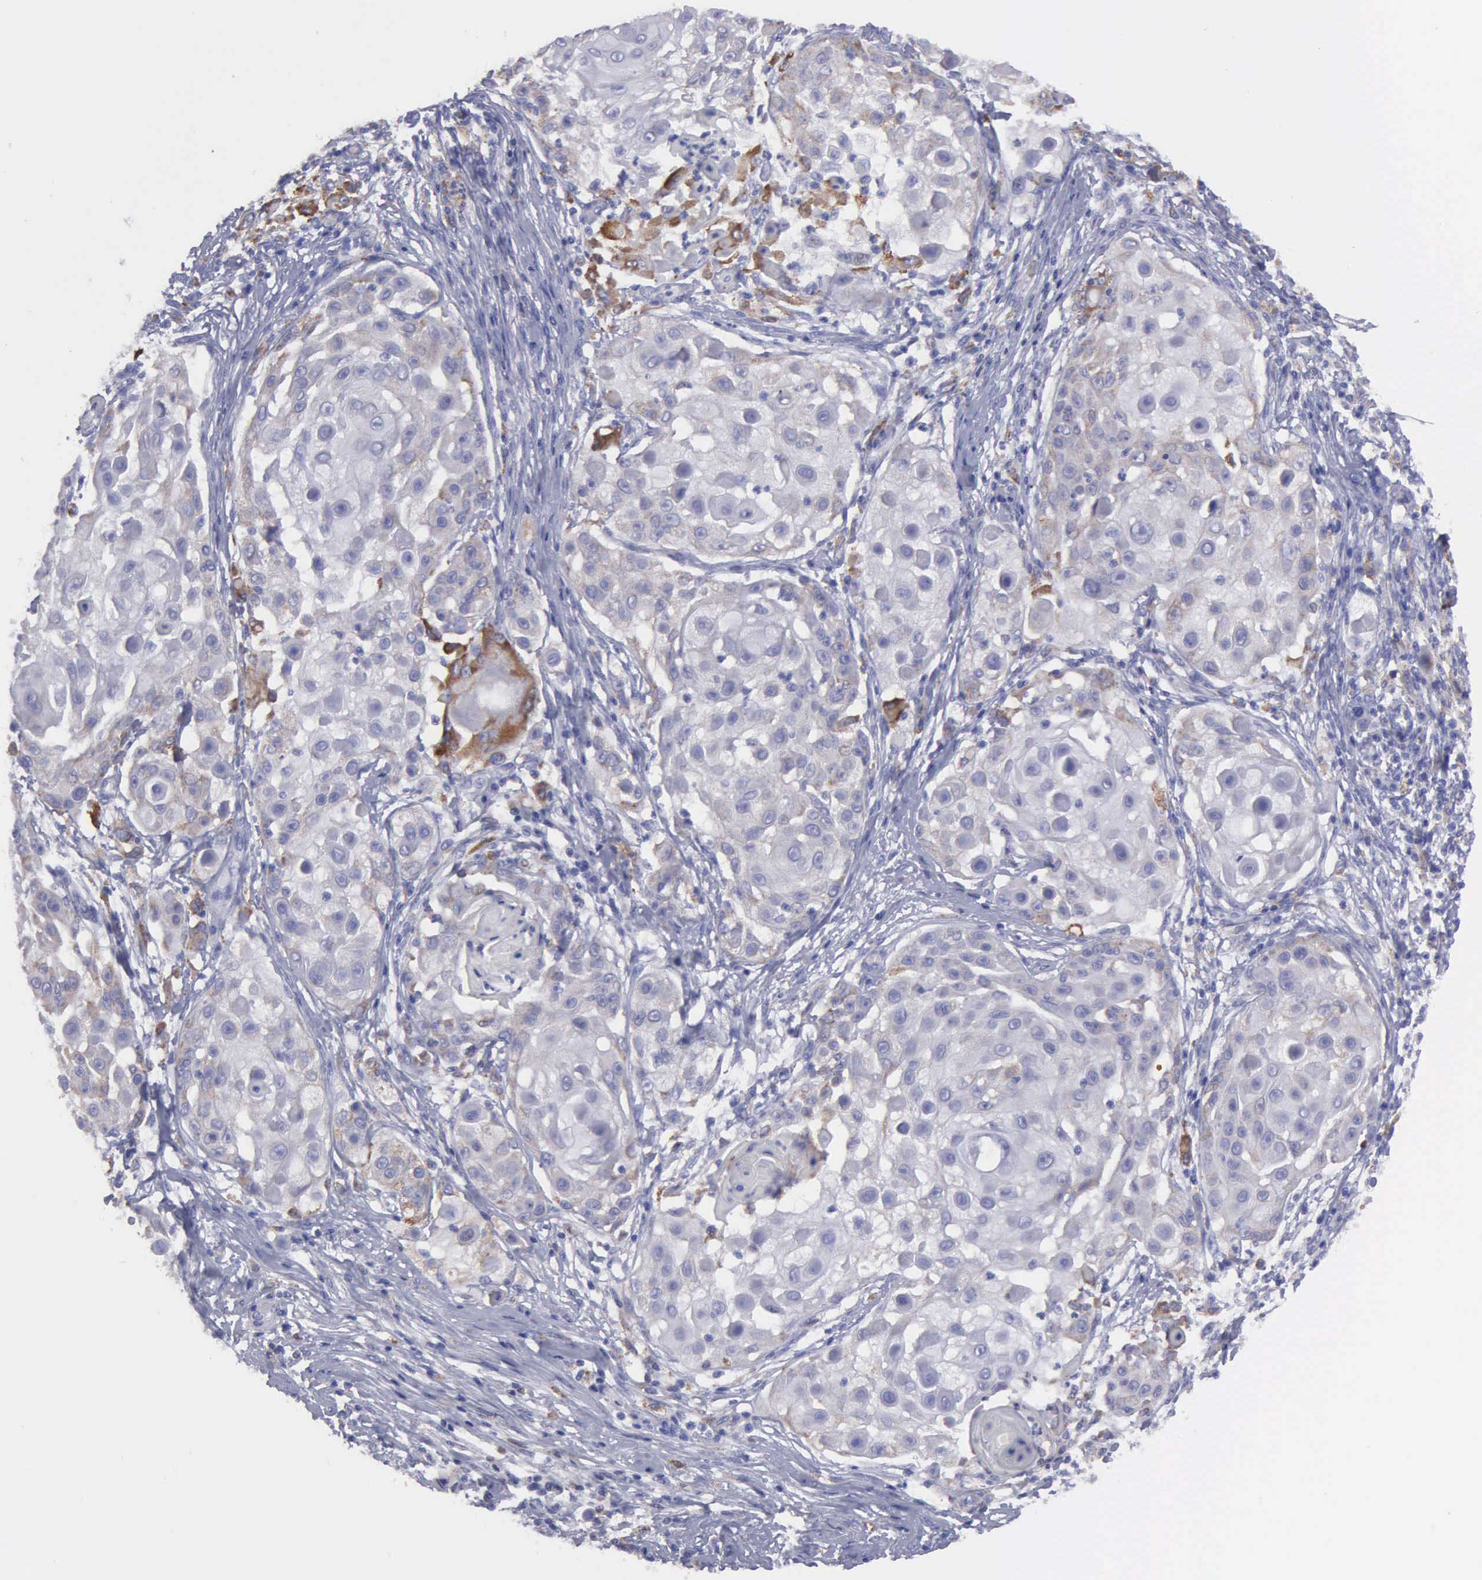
{"staining": {"intensity": "weak", "quantity": "<25%", "location": "cytoplasmic/membranous"}, "tissue": "skin cancer", "cell_type": "Tumor cells", "image_type": "cancer", "snomed": [{"axis": "morphology", "description": "Squamous cell carcinoma, NOS"}, {"axis": "topography", "description": "Skin"}], "caption": "Tumor cells are negative for brown protein staining in skin squamous cell carcinoma.", "gene": "TYRP1", "patient": {"sex": "female", "age": 57}}